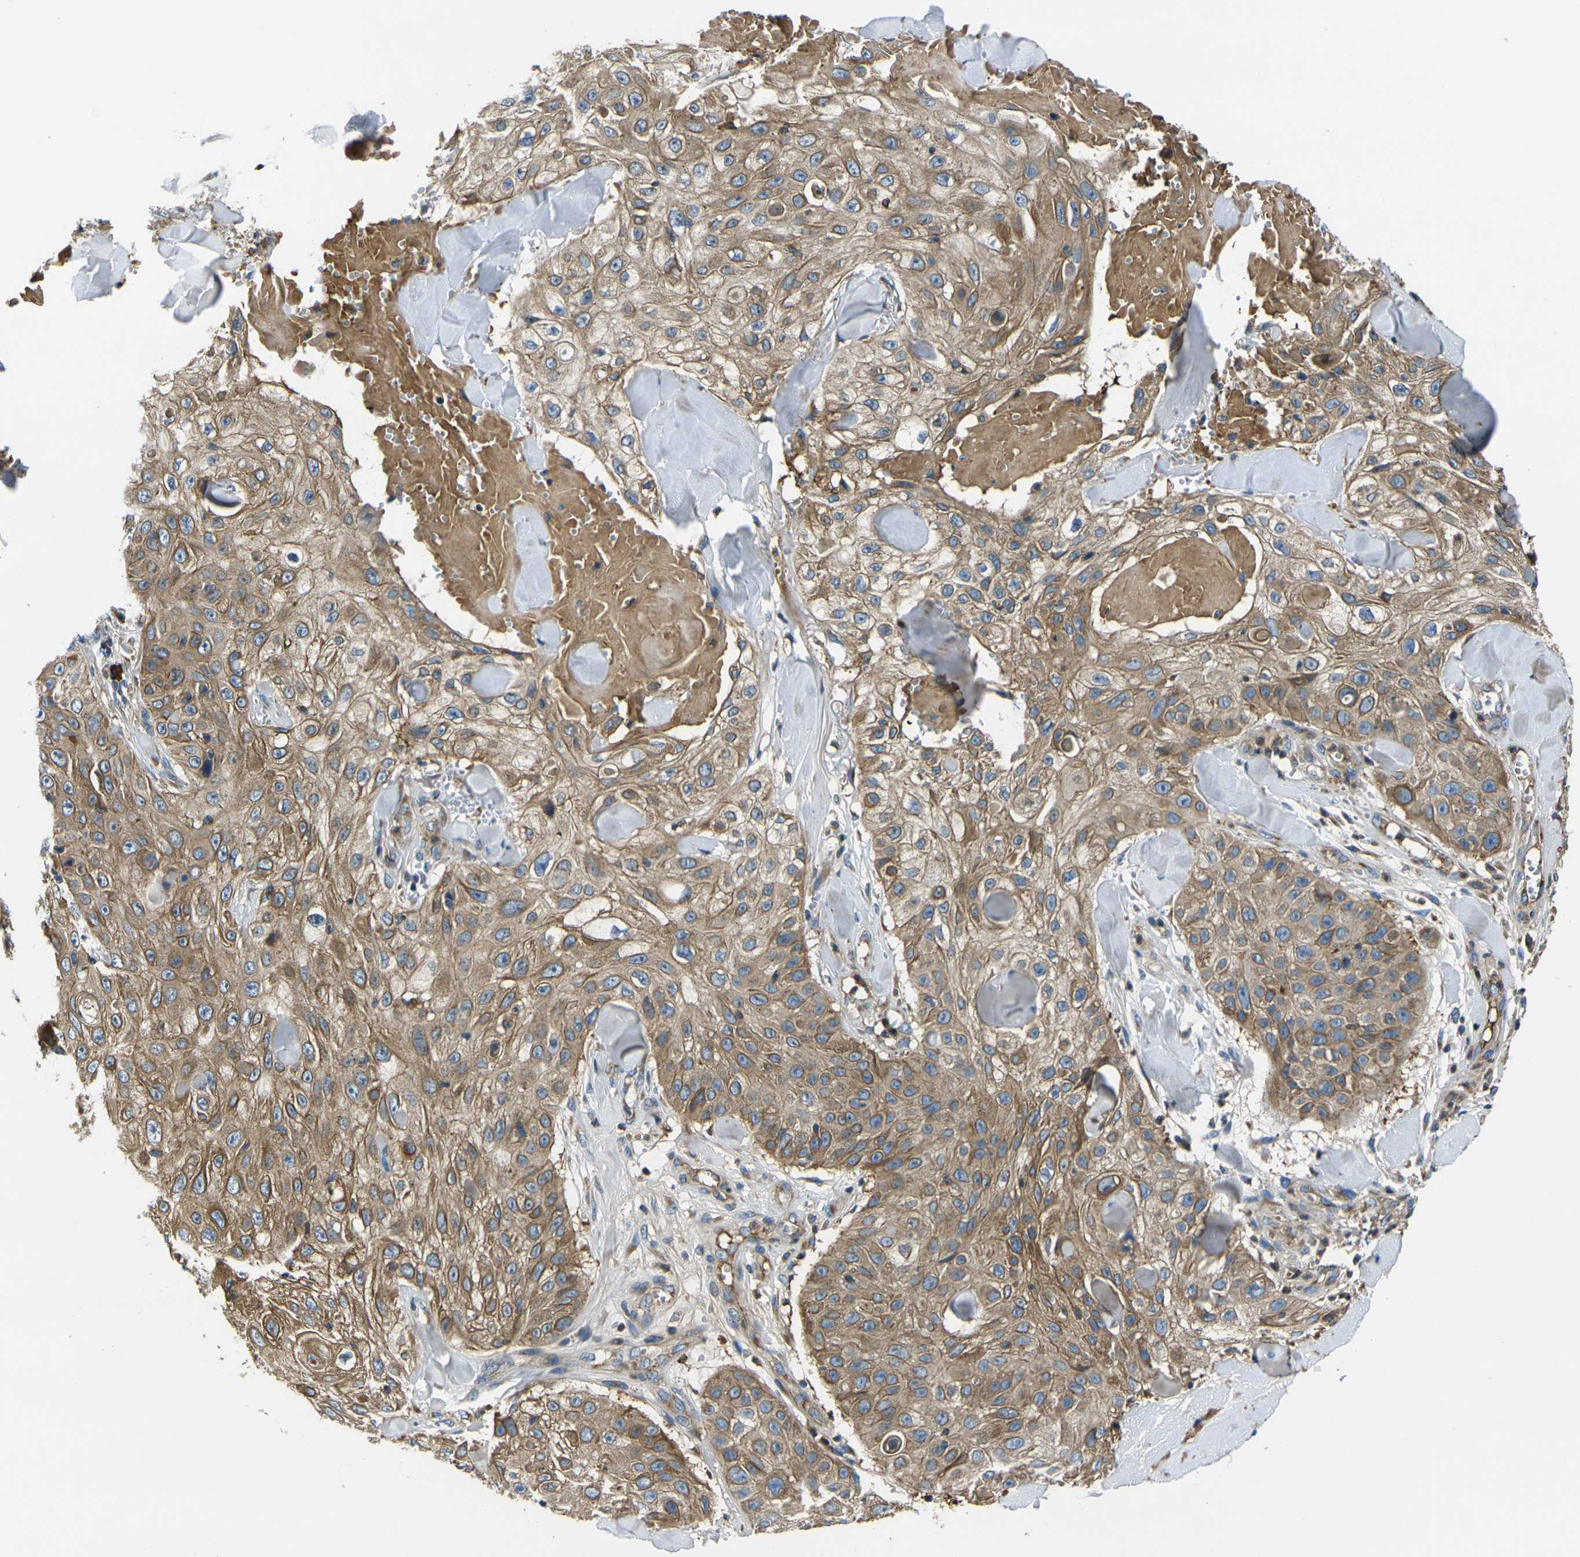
{"staining": {"intensity": "moderate", "quantity": ">75%", "location": "cytoplasmic/membranous"}, "tissue": "skin cancer", "cell_type": "Tumor cells", "image_type": "cancer", "snomed": [{"axis": "morphology", "description": "Squamous cell carcinoma, NOS"}, {"axis": "topography", "description": "Skin"}], "caption": "Immunohistochemistry (IHC) of skin cancer (squamous cell carcinoma) demonstrates medium levels of moderate cytoplasmic/membranous expression in about >75% of tumor cells.", "gene": "RAB1B", "patient": {"sex": "male", "age": 86}}